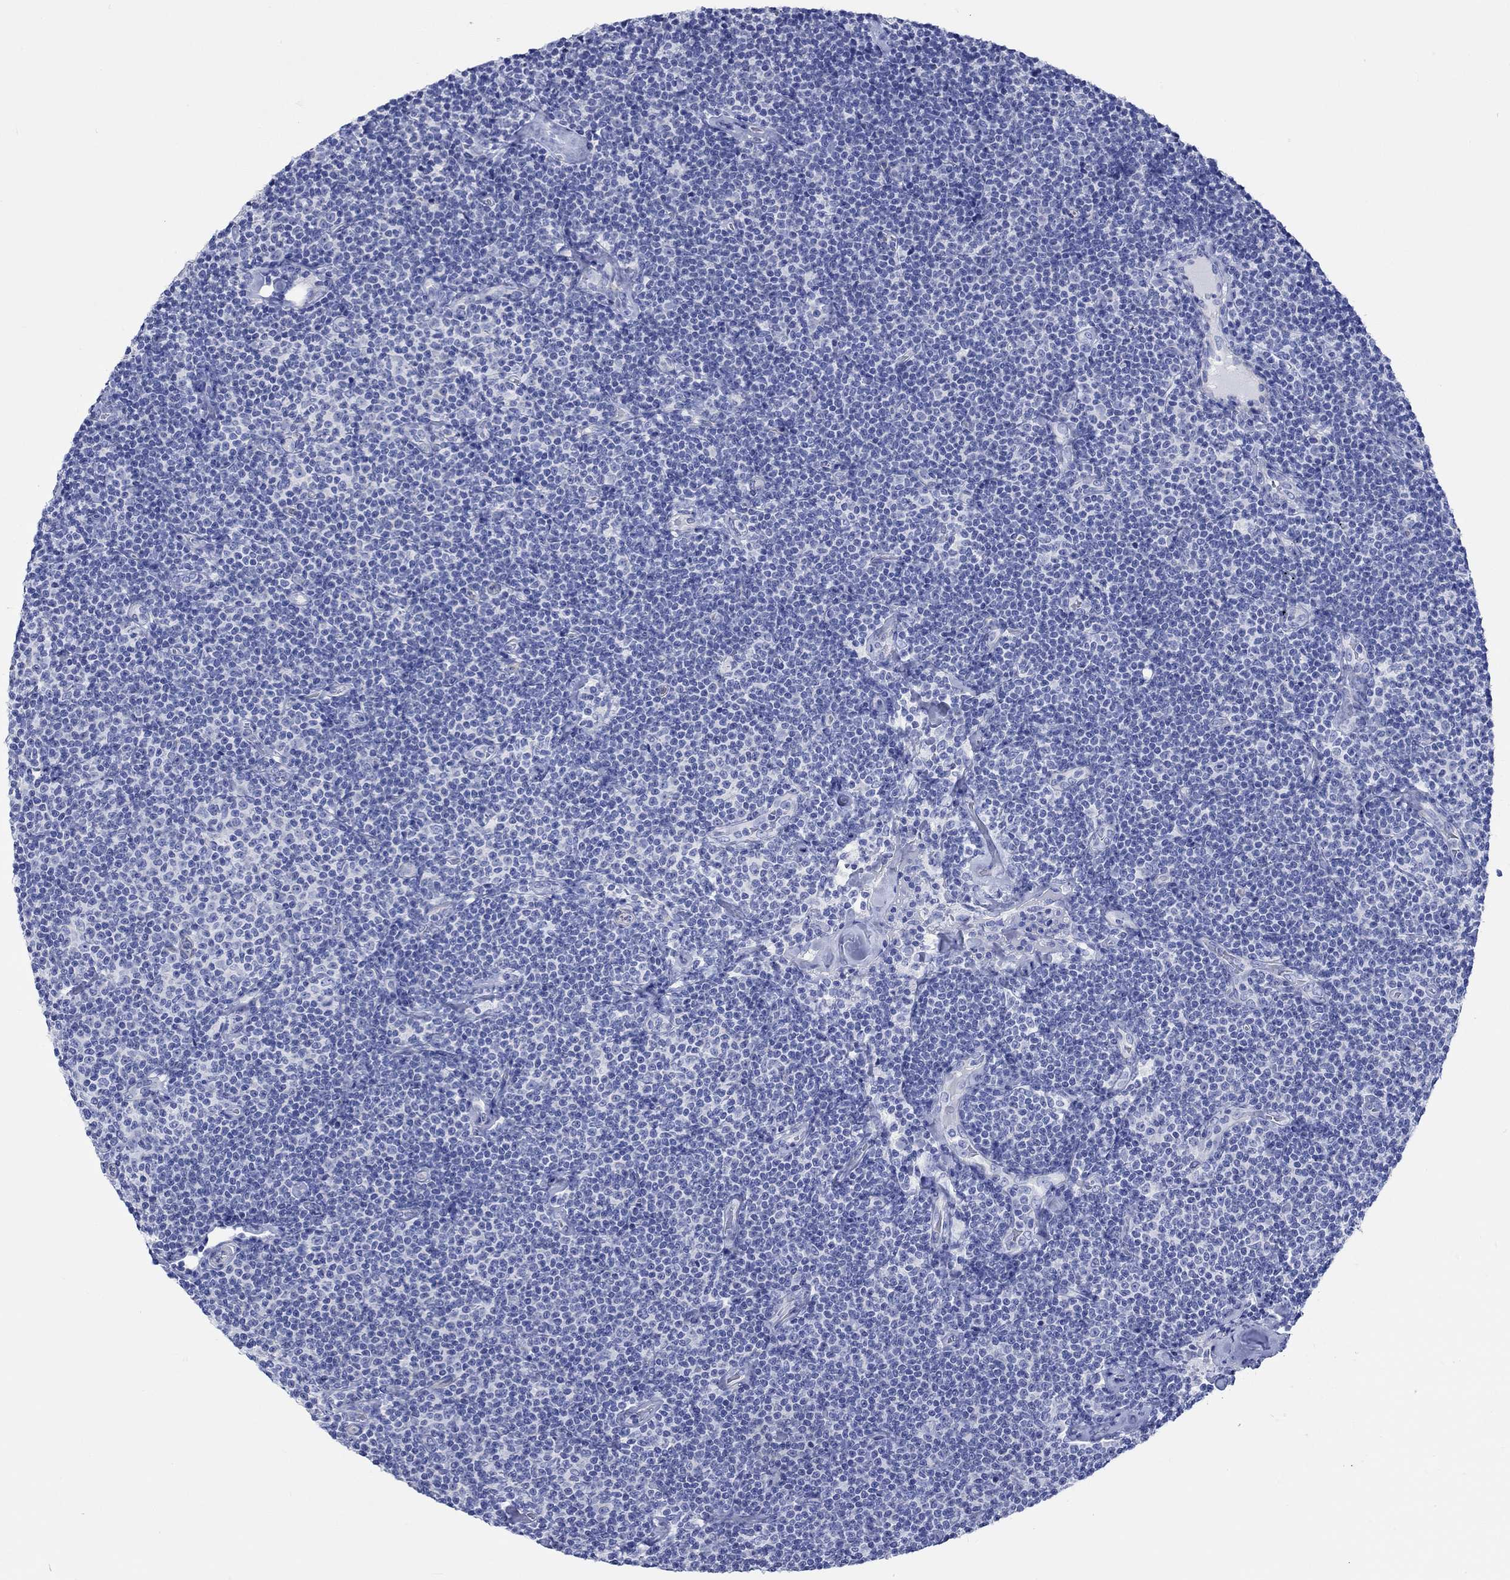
{"staining": {"intensity": "negative", "quantity": "none", "location": "none"}, "tissue": "lymphoma", "cell_type": "Tumor cells", "image_type": "cancer", "snomed": [{"axis": "morphology", "description": "Malignant lymphoma, non-Hodgkin's type, Low grade"}, {"axis": "topography", "description": "Lymph node"}], "caption": "High power microscopy micrograph of an immunohistochemistry micrograph of lymphoma, revealing no significant staining in tumor cells.", "gene": "CPLX2", "patient": {"sex": "male", "age": 81}}